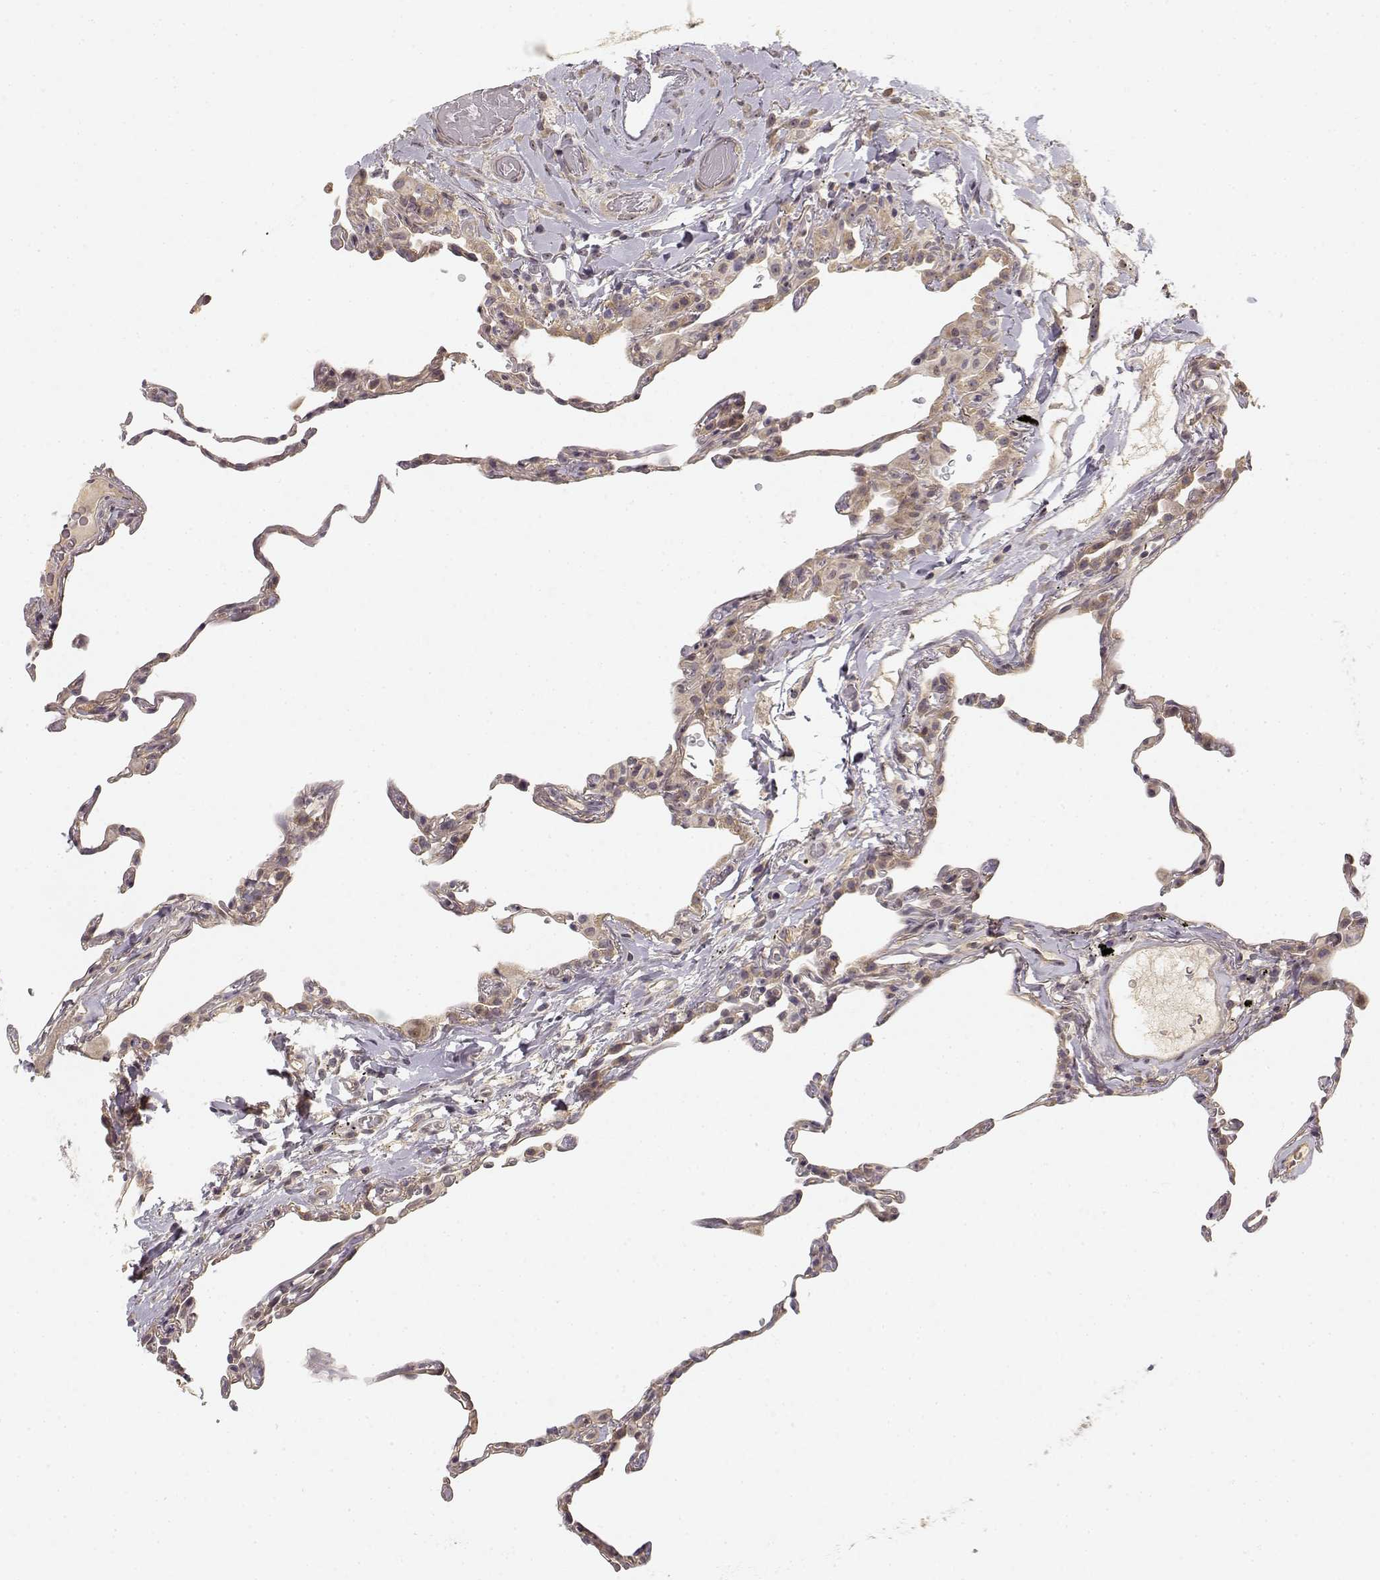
{"staining": {"intensity": "weak", "quantity": "25%-75%", "location": "cytoplasmic/membranous"}, "tissue": "lung", "cell_type": "Alveolar cells", "image_type": "normal", "snomed": [{"axis": "morphology", "description": "Normal tissue, NOS"}, {"axis": "topography", "description": "Lung"}], "caption": "Immunohistochemical staining of benign human lung exhibits weak cytoplasmic/membranous protein expression in about 25%-75% of alveolar cells. The protein of interest is shown in brown color, while the nuclei are stained blue.", "gene": "MED12L", "patient": {"sex": "female", "age": 57}}